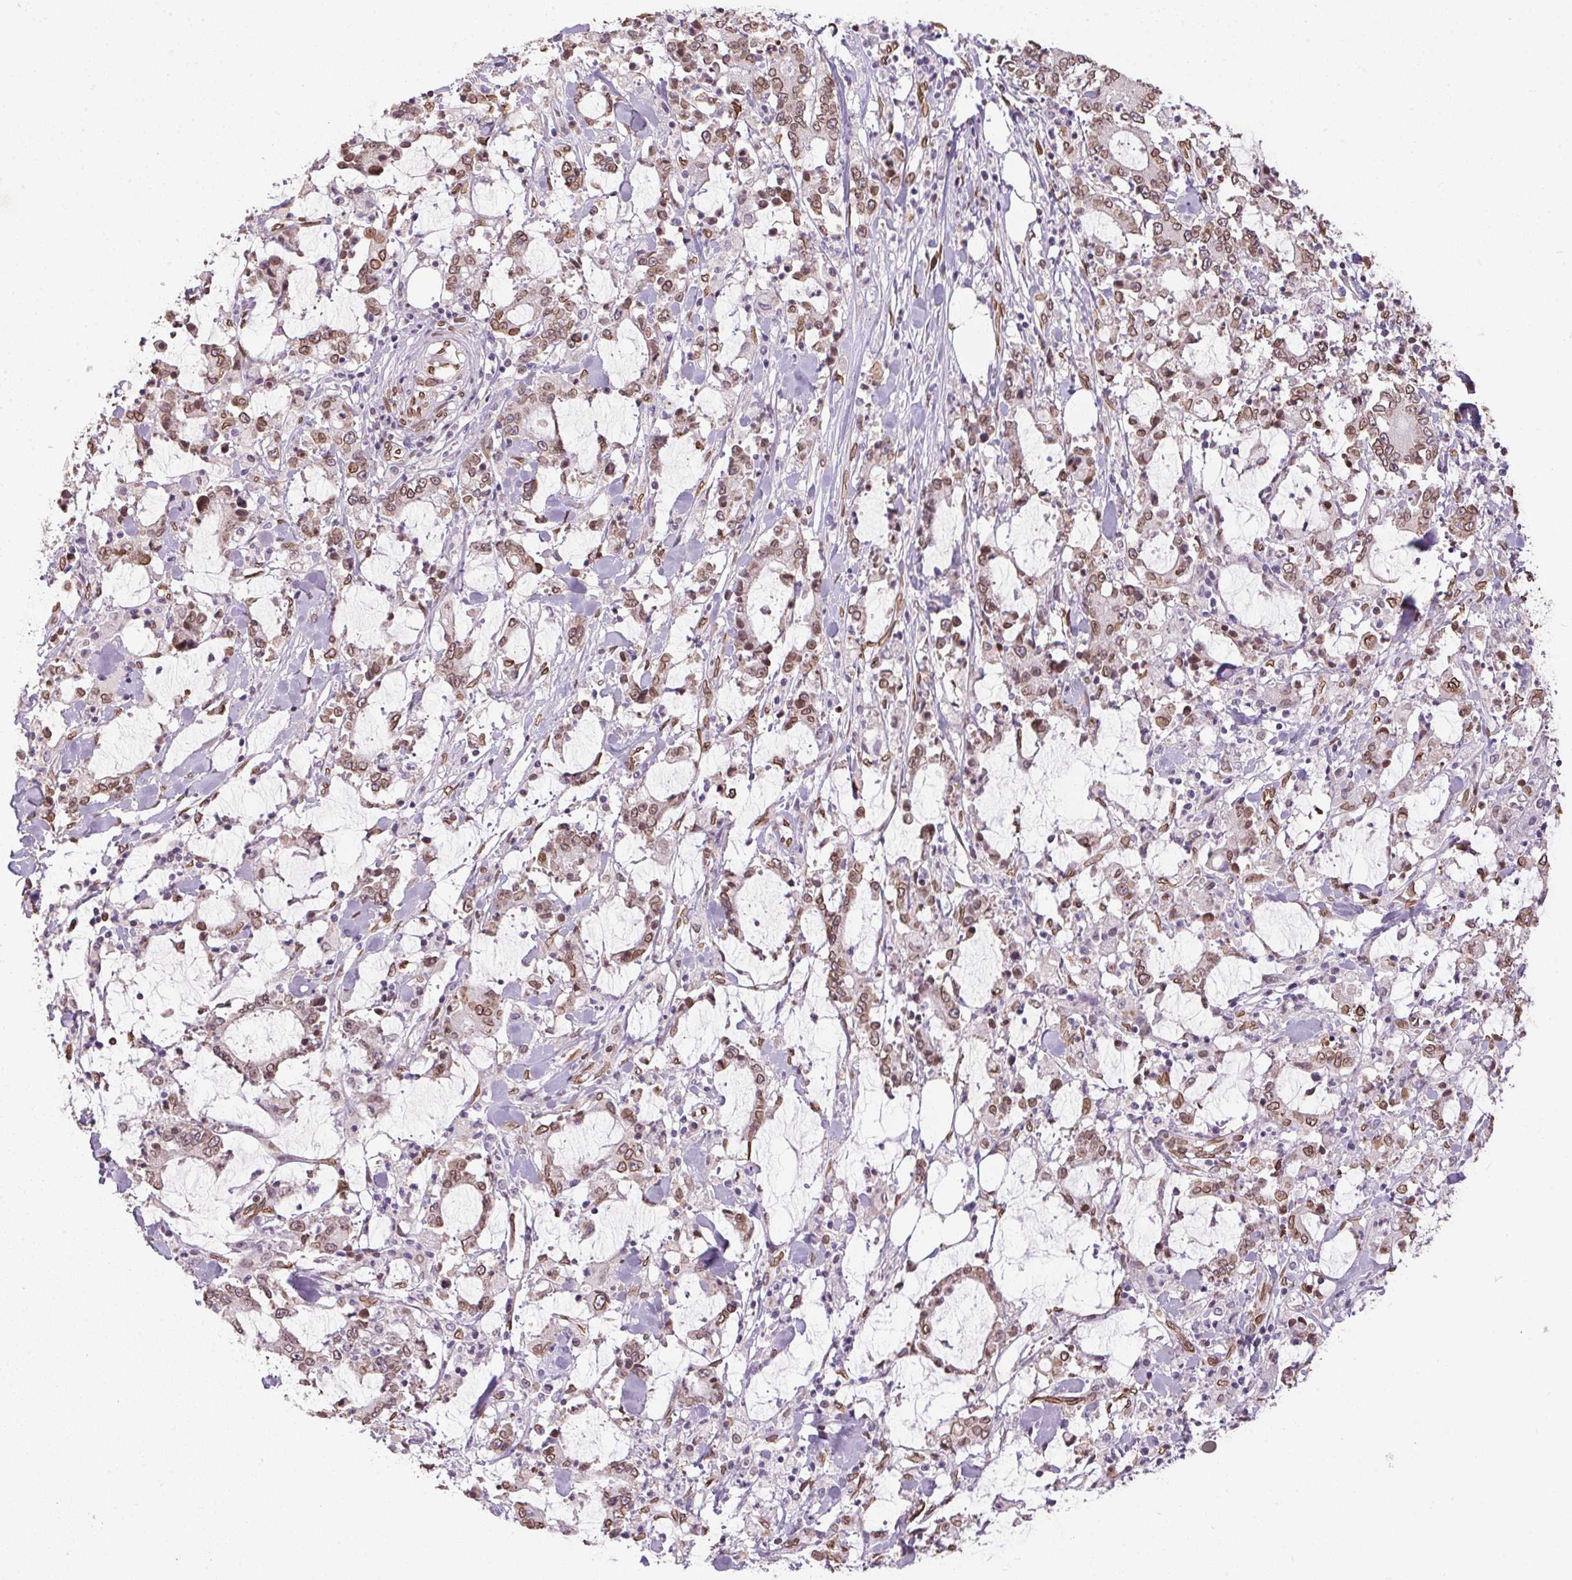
{"staining": {"intensity": "weak", "quantity": ">75%", "location": "cytoplasmic/membranous,nuclear"}, "tissue": "stomach cancer", "cell_type": "Tumor cells", "image_type": "cancer", "snomed": [{"axis": "morphology", "description": "Adenocarcinoma, NOS"}, {"axis": "topography", "description": "Stomach, upper"}], "caption": "Approximately >75% of tumor cells in human stomach adenocarcinoma reveal weak cytoplasmic/membranous and nuclear protein expression as visualized by brown immunohistochemical staining.", "gene": "TMEM175", "patient": {"sex": "male", "age": 68}}